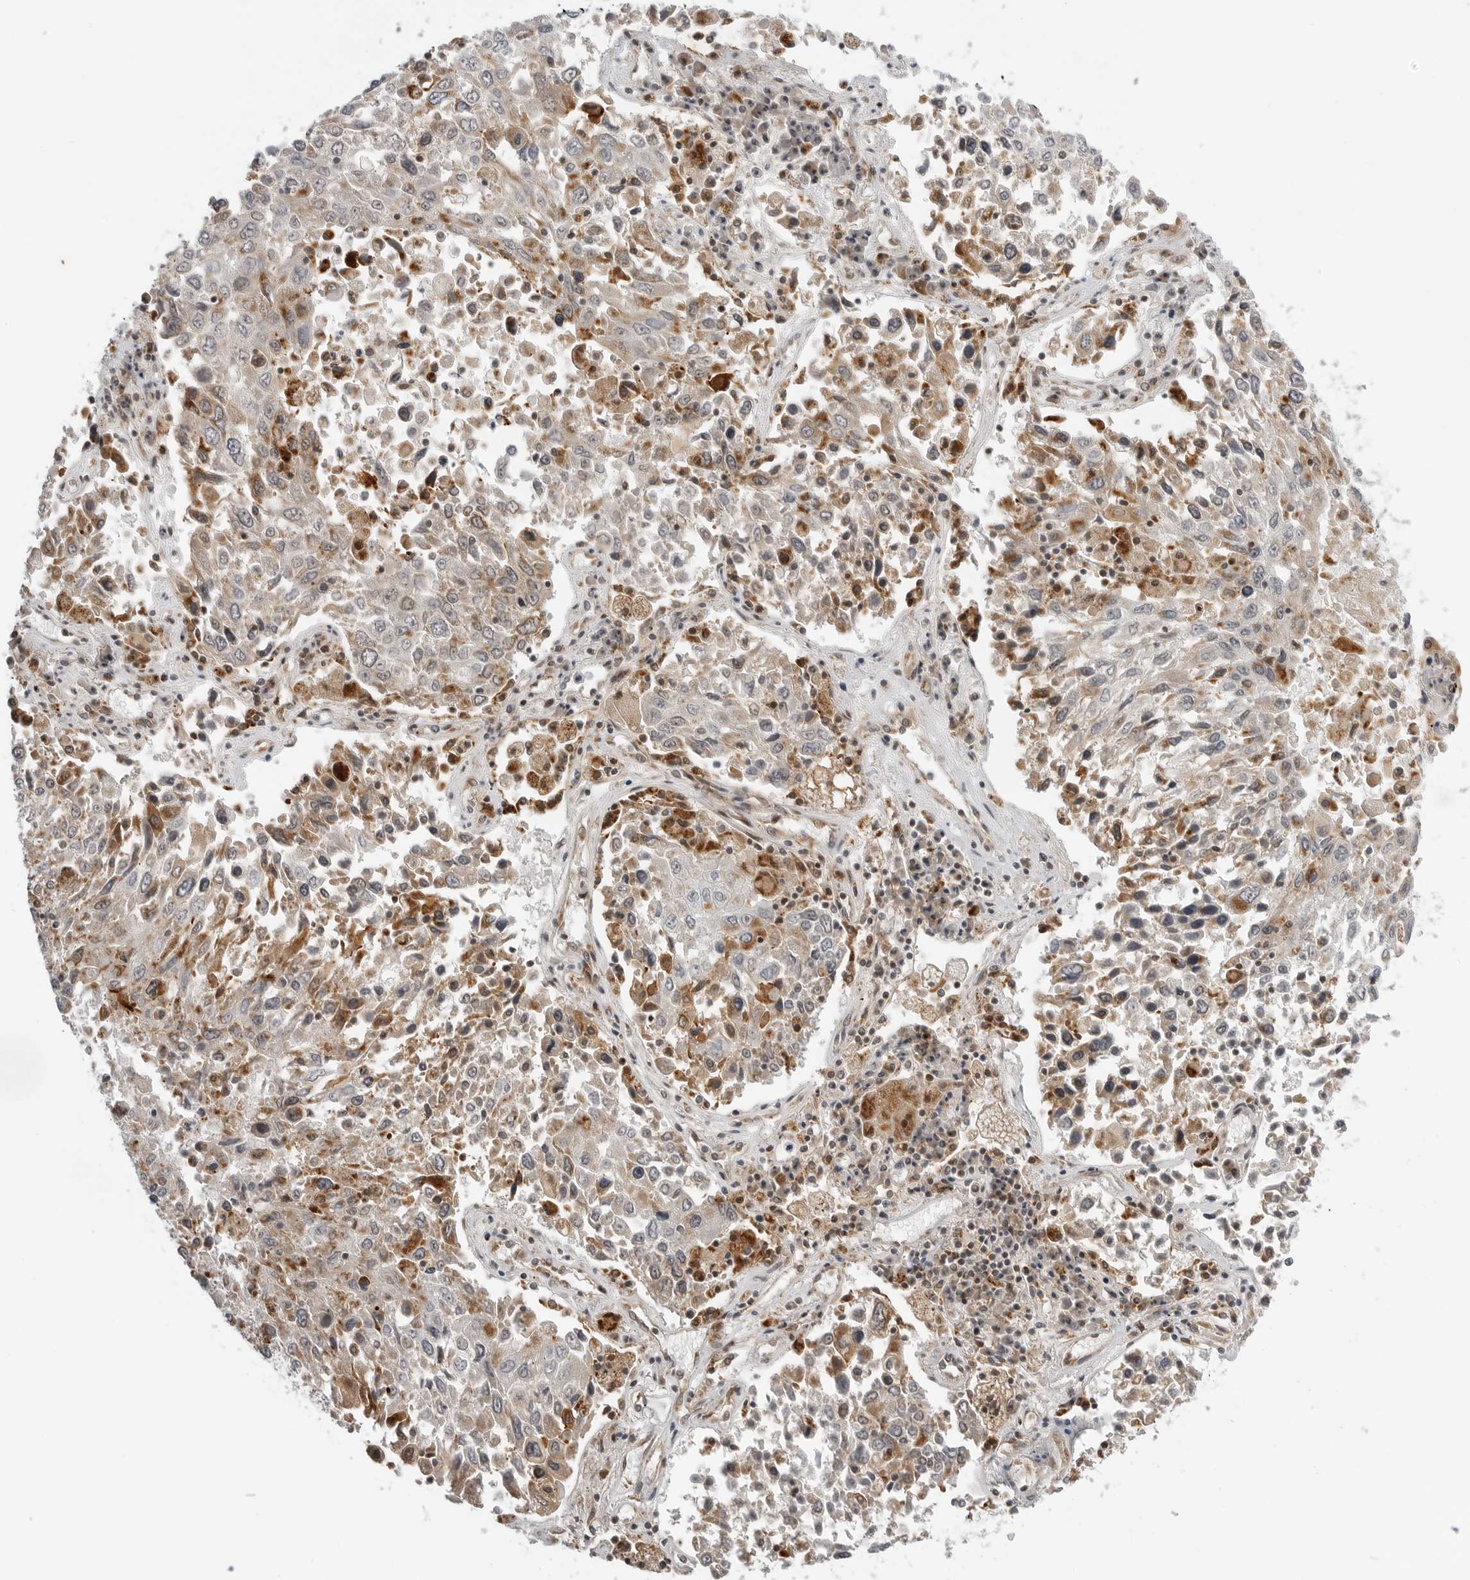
{"staining": {"intensity": "moderate", "quantity": "<25%", "location": "cytoplasmic/membranous"}, "tissue": "lung cancer", "cell_type": "Tumor cells", "image_type": "cancer", "snomed": [{"axis": "morphology", "description": "Squamous cell carcinoma, NOS"}, {"axis": "topography", "description": "Lung"}], "caption": "Immunohistochemistry of lung cancer (squamous cell carcinoma) demonstrates low levels of moderate cytoplasmic/membranous positivity in approximately <25% of tumor cells.", "gene": "PEX2", "patient": {"sex": "male", "age": 65}}